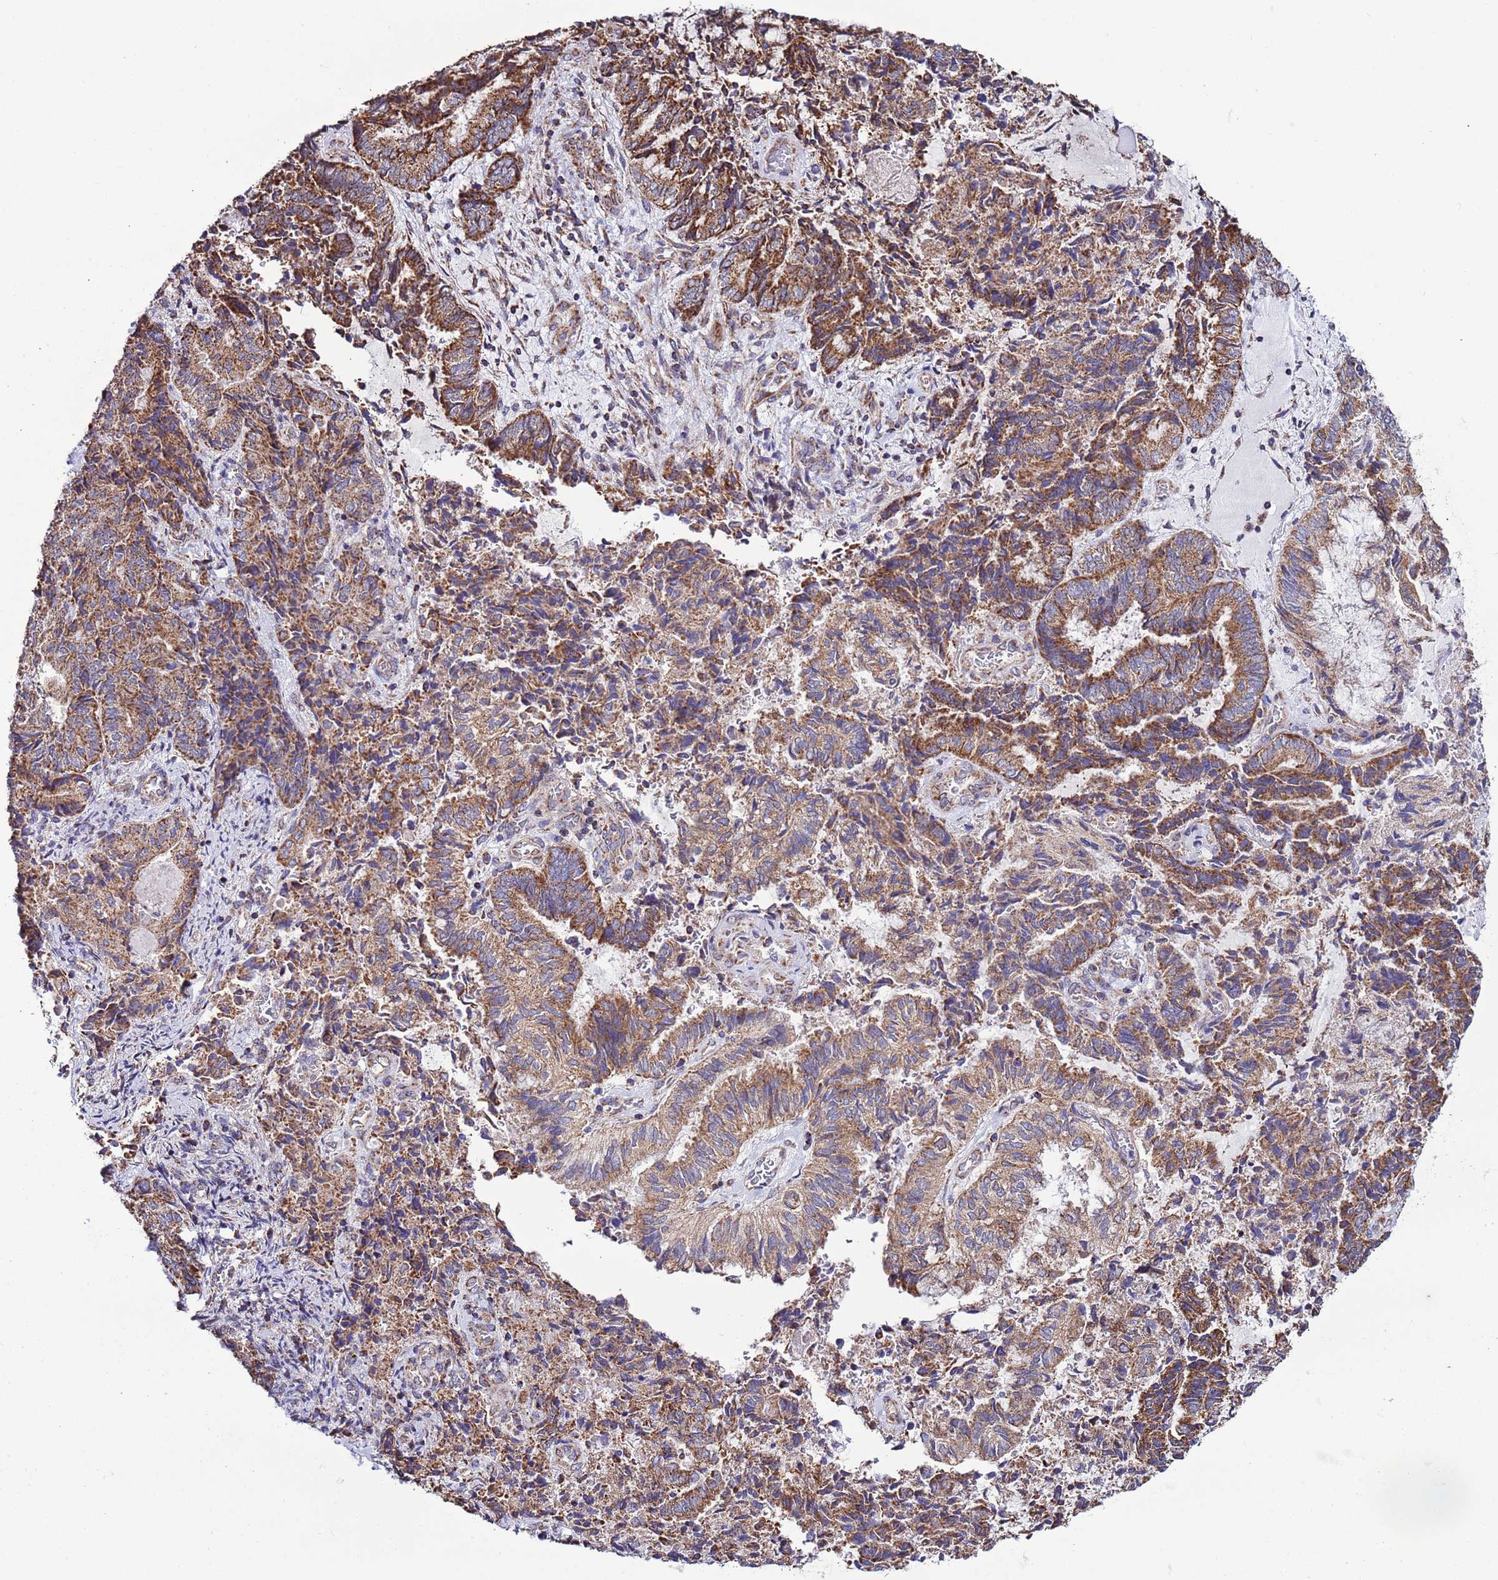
{"staining": {"intensity": "moderate", "quantity": ">75%", "location": "cytoplasmic/membranous"}, "tissue": "endometrial cancer", "cell_type": "Tumor cells", "image_type": "cancer", "snomed": [{"axis": "morphology", "description": "Adenocarcinoma, NOS"}, {"axis": "topography", "description": "Endometrium"}], "caption": "Endometrial cancer tissue displays moderate cytoplasmic/membranous staining in about >75% of tumor cells The staining was performed using DAB to visualize the protein expression in brown, while the nuclei were stained in blue with hematoxylin (Magnification: 20x).", "gene": "AHI1", "patient": {"sex": "female", "age": 80}}